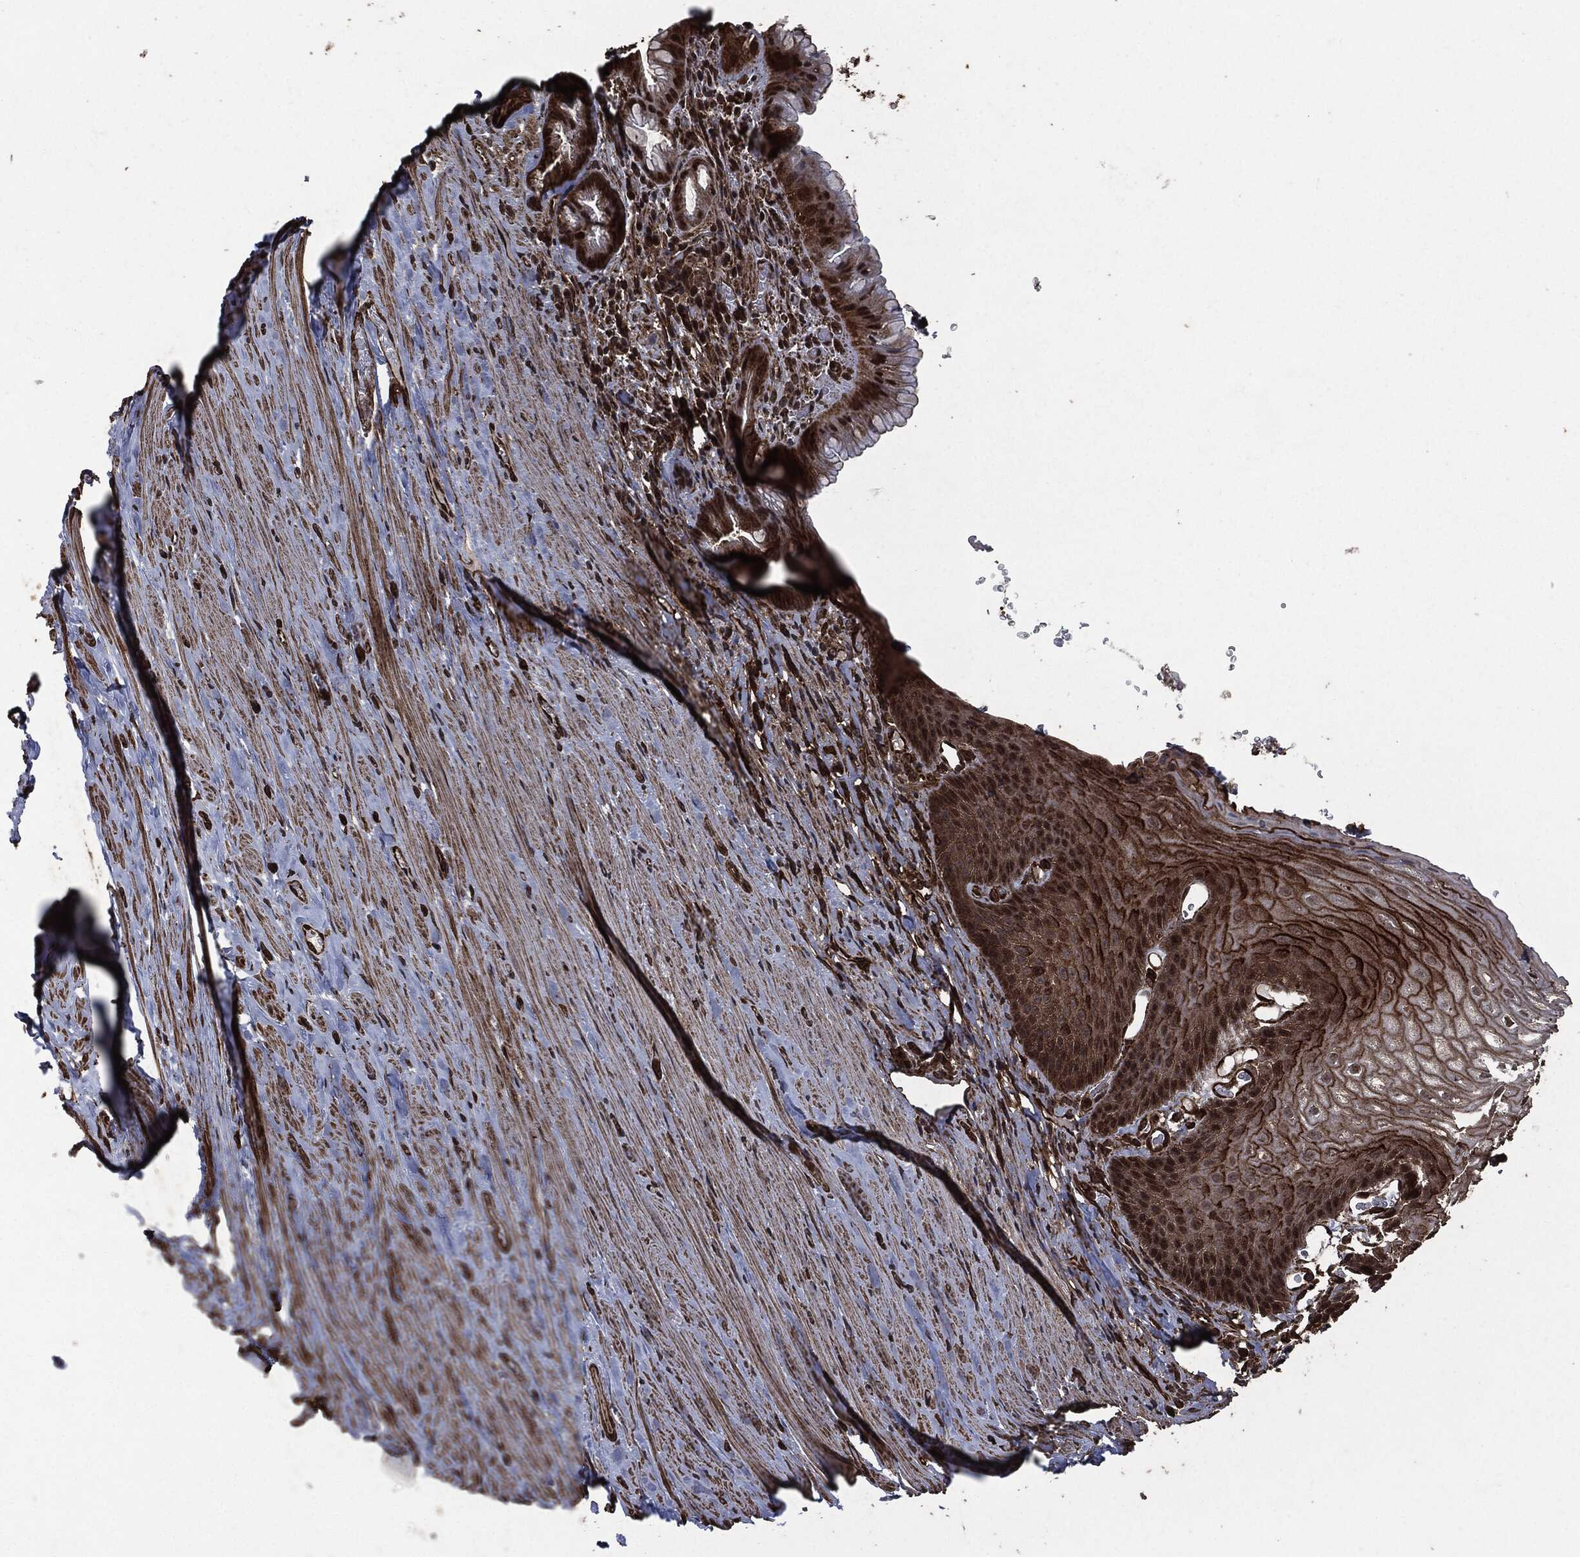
{"staining": {"intensity": "strong", "quantity": "25%-75%", "location": "cytoplasmic/membranous,nuclear"}, "tissue": "esophagus", "cell_type": "Squamous epithelial cells", "image_type": "normal", "snomed": [{"axis": "morphology", "description": "Normal tissue, NOS"}, {"axis": "topography", "description": "Esophagus"}], "caption": "DAB (3,3'-diaminobenzidine) immunohistochemical staining of normal human esophagus displays strong cytoplasmic/membranous,nuclear protein expression in approximately 25%-75% of squamous epithelial cells.", "gene": "HRAS", "patient": {"sex": "male", "age": 64}}